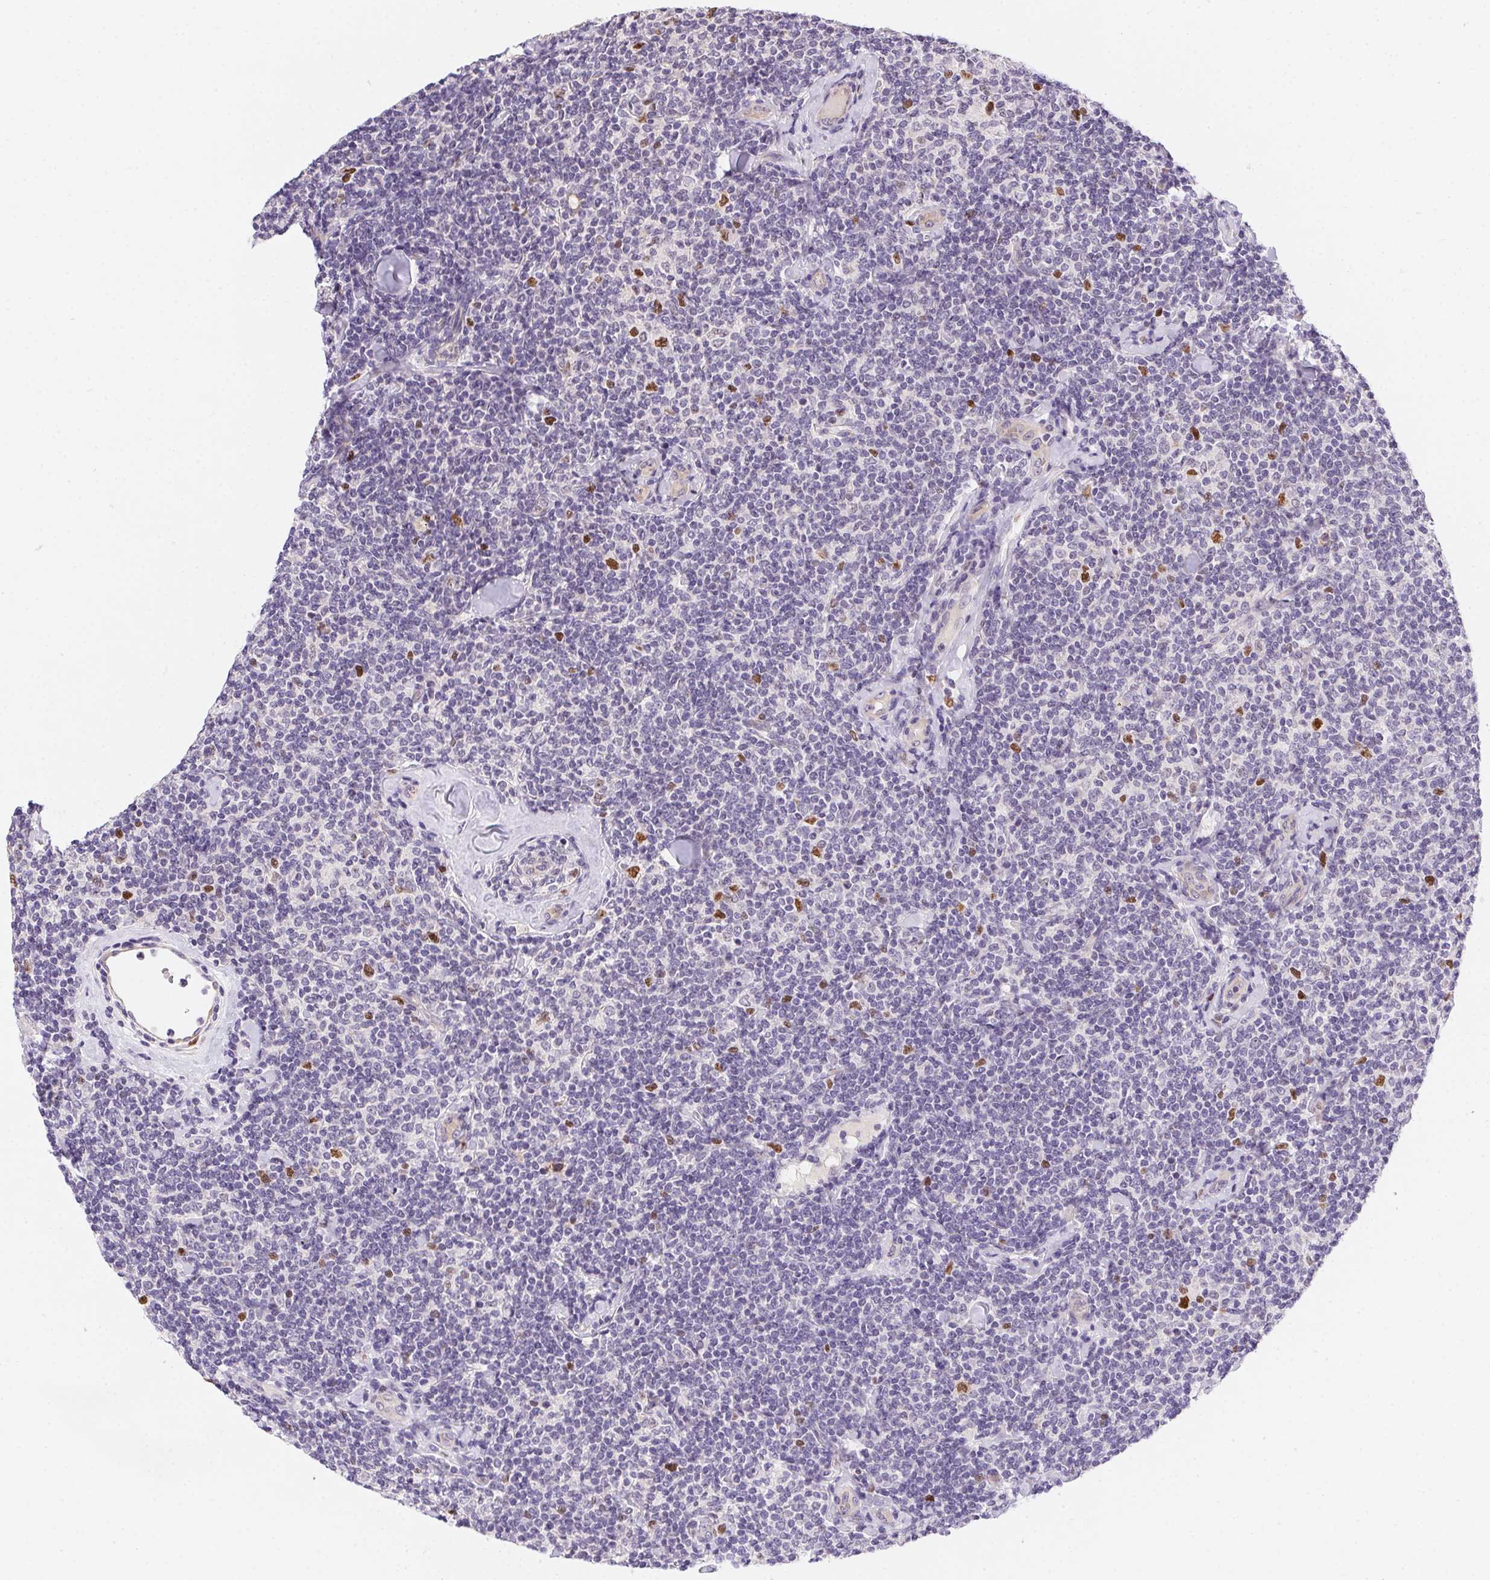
{"staining": {"intensity": "negative", "quantity": "none", "location": "none"}, "tissue": "lymphoma", "cell_type": "Tumor cells", "image_type": "cancer", "snomed": [{"axis": "morphology", "description": "Malignant lymphoma, non-Hodgkin's type, Low grade"}, {"axis": "topography", "description": "Lymph node"}], "caption": "The immunohistochemistry (IHC) micrograph has no significant staining in tumor cells of malignant lymphoma, non-Hodgkin's type (low-grade) tissue.", "gene": "HELLS", "patient": {"sex": "female", "age": 56}}